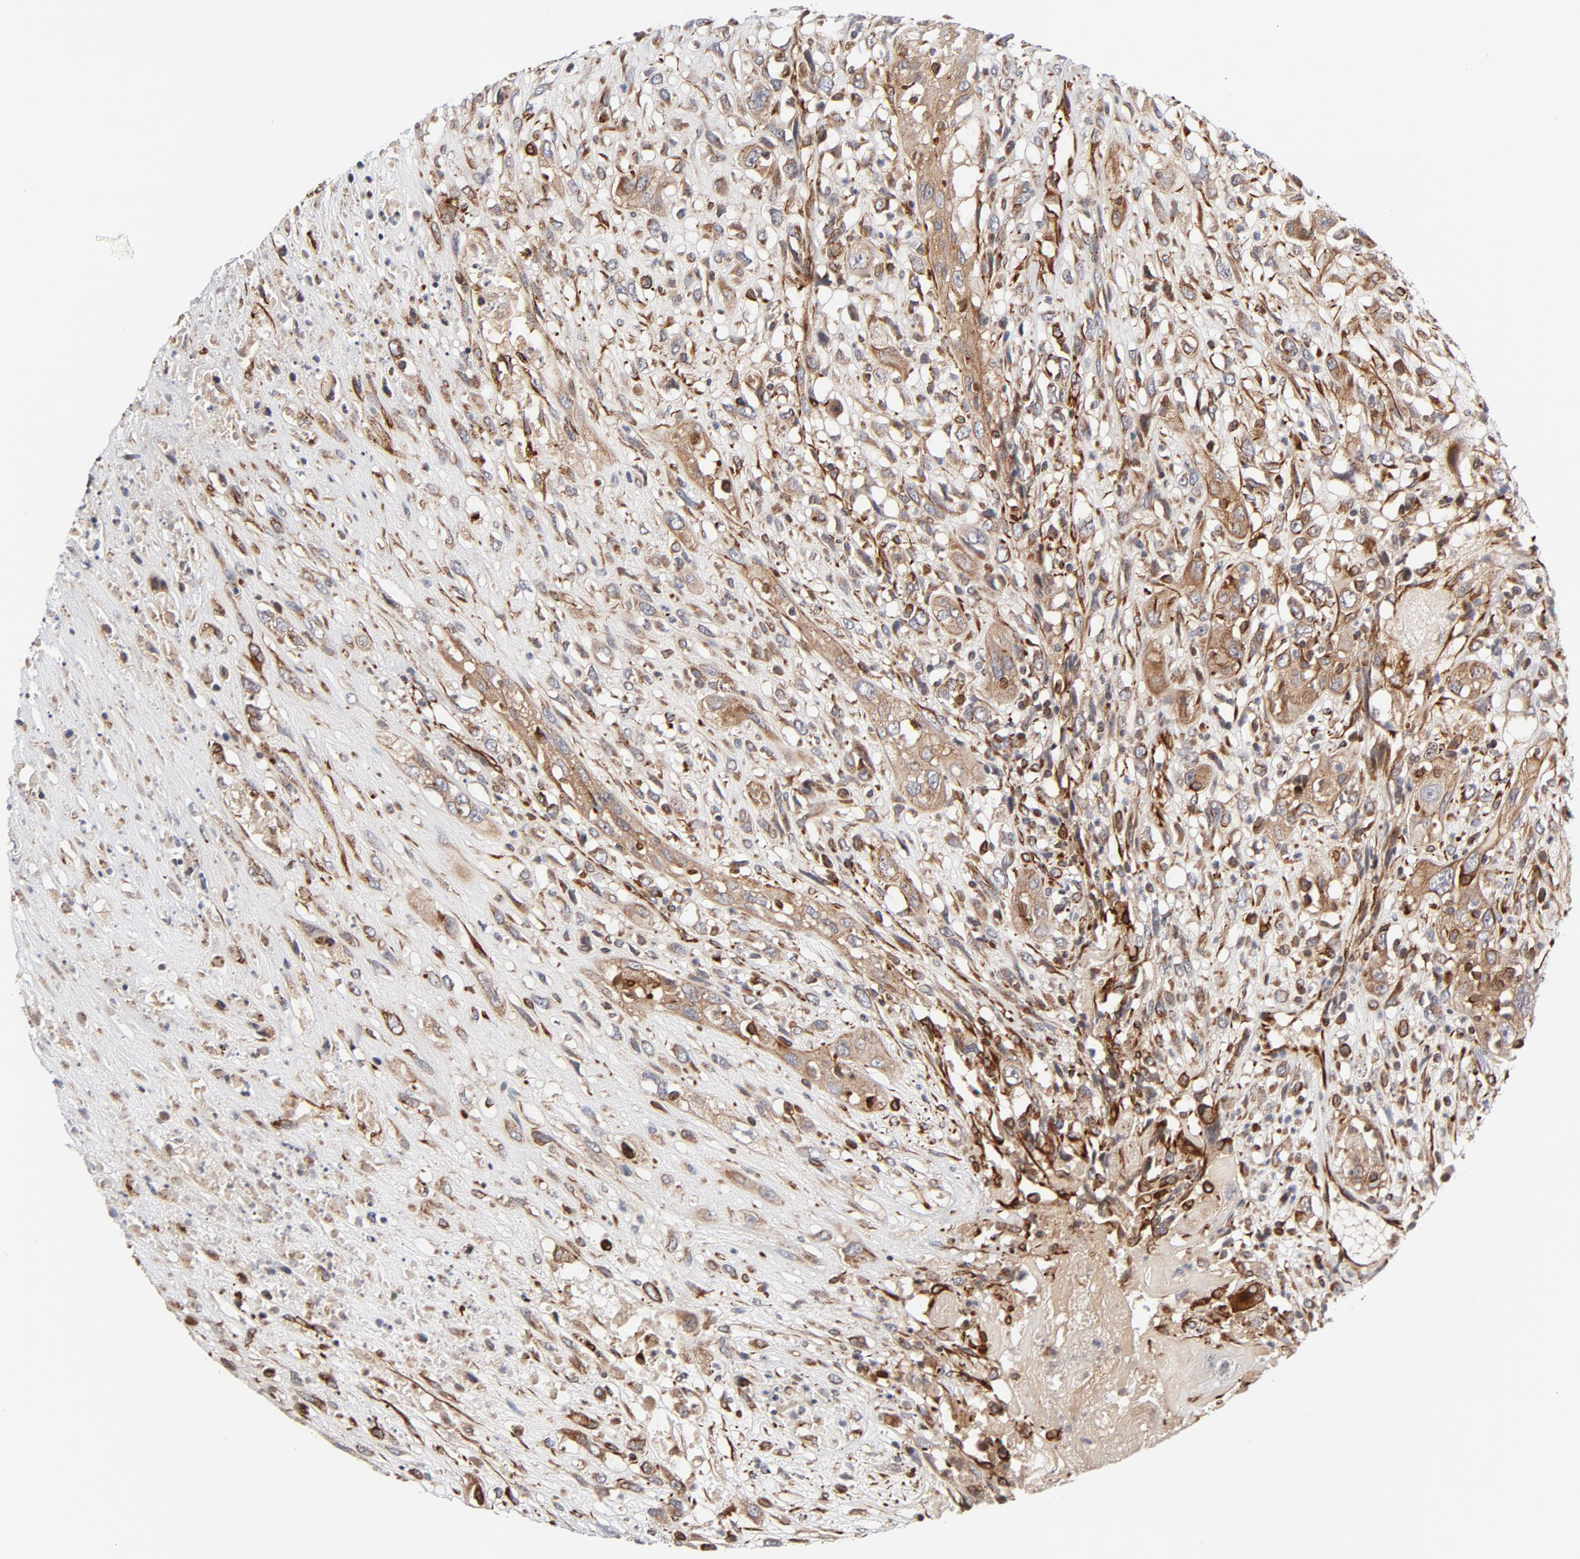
{"staining": {"intensity": "moderate", "quantity": ">75%", "location": "cytoplasmic/membranous"}, "tissue": "head and neck cancer", "cell_type": "Tumor cells", "image_type": "cancer", "snomed": [{"axis": "morphology", "description": "Necrosis, NOS"}, {"axis": "morphology", "description": "Neoplasm, malignant, NOS"}, {"axis": "topography", "description": "Salivary gland"}, {"axis": "topography", "description": "Head-Neck"}], "caption": "Neoplasm (malignant) (head and neck) was stained to show a protein in brown. There is medium levels of moderate cytoplasmic/membranous expression in approximately >75% of tumor cells.", "gene": "DNAAF2", "patient": {"sex": "male", "age": 43}}